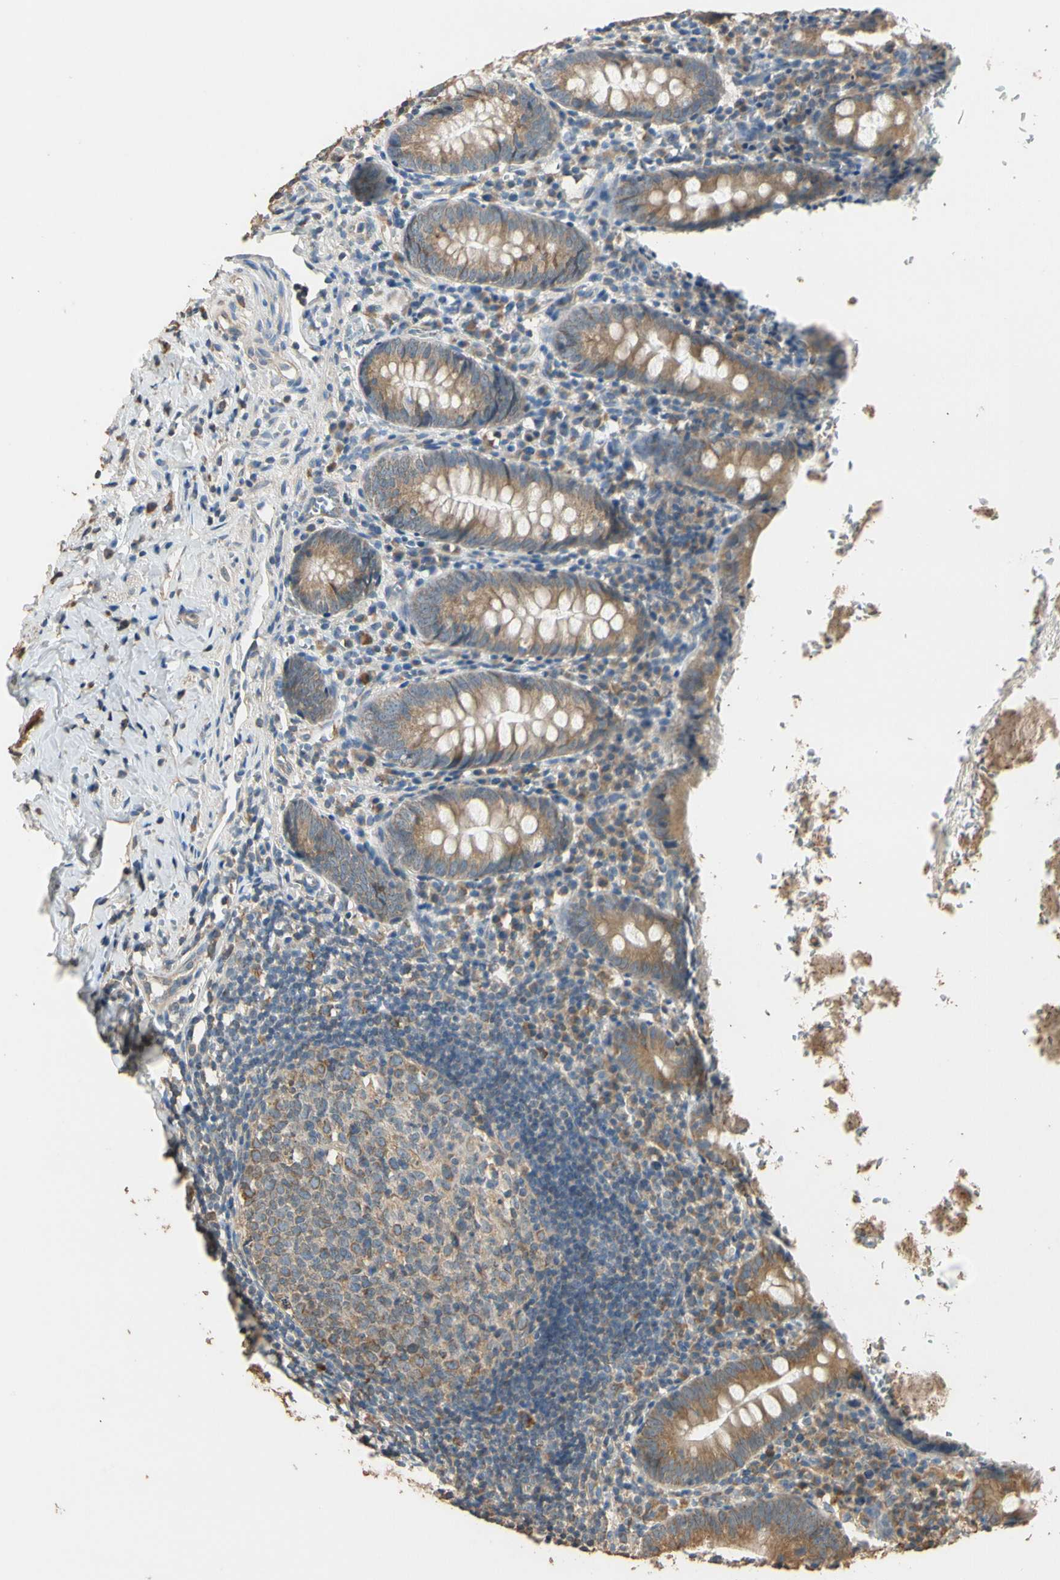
{"staining": {"intensity": "moderate", "quantity": ">75%", "location": "cytoplasmic/membranous"}, "tissue": "appendix", "cell_type": "Glandular cells", "image_type": "normal", "snomed": [{"axis": "morphology", "description": "Normal tissue, NOS"}, {"axis": "topography", "description": "Appendix"}], "caption": "Moderate cytoplasmic/membranous protein staining is seen in approximately >75% of glandular cells in appendix. (brown staining indicates protein expression, while blue staining denotes nuclei).", "gene": "STX18", "patient": {"sex": "female", "age": 10}}